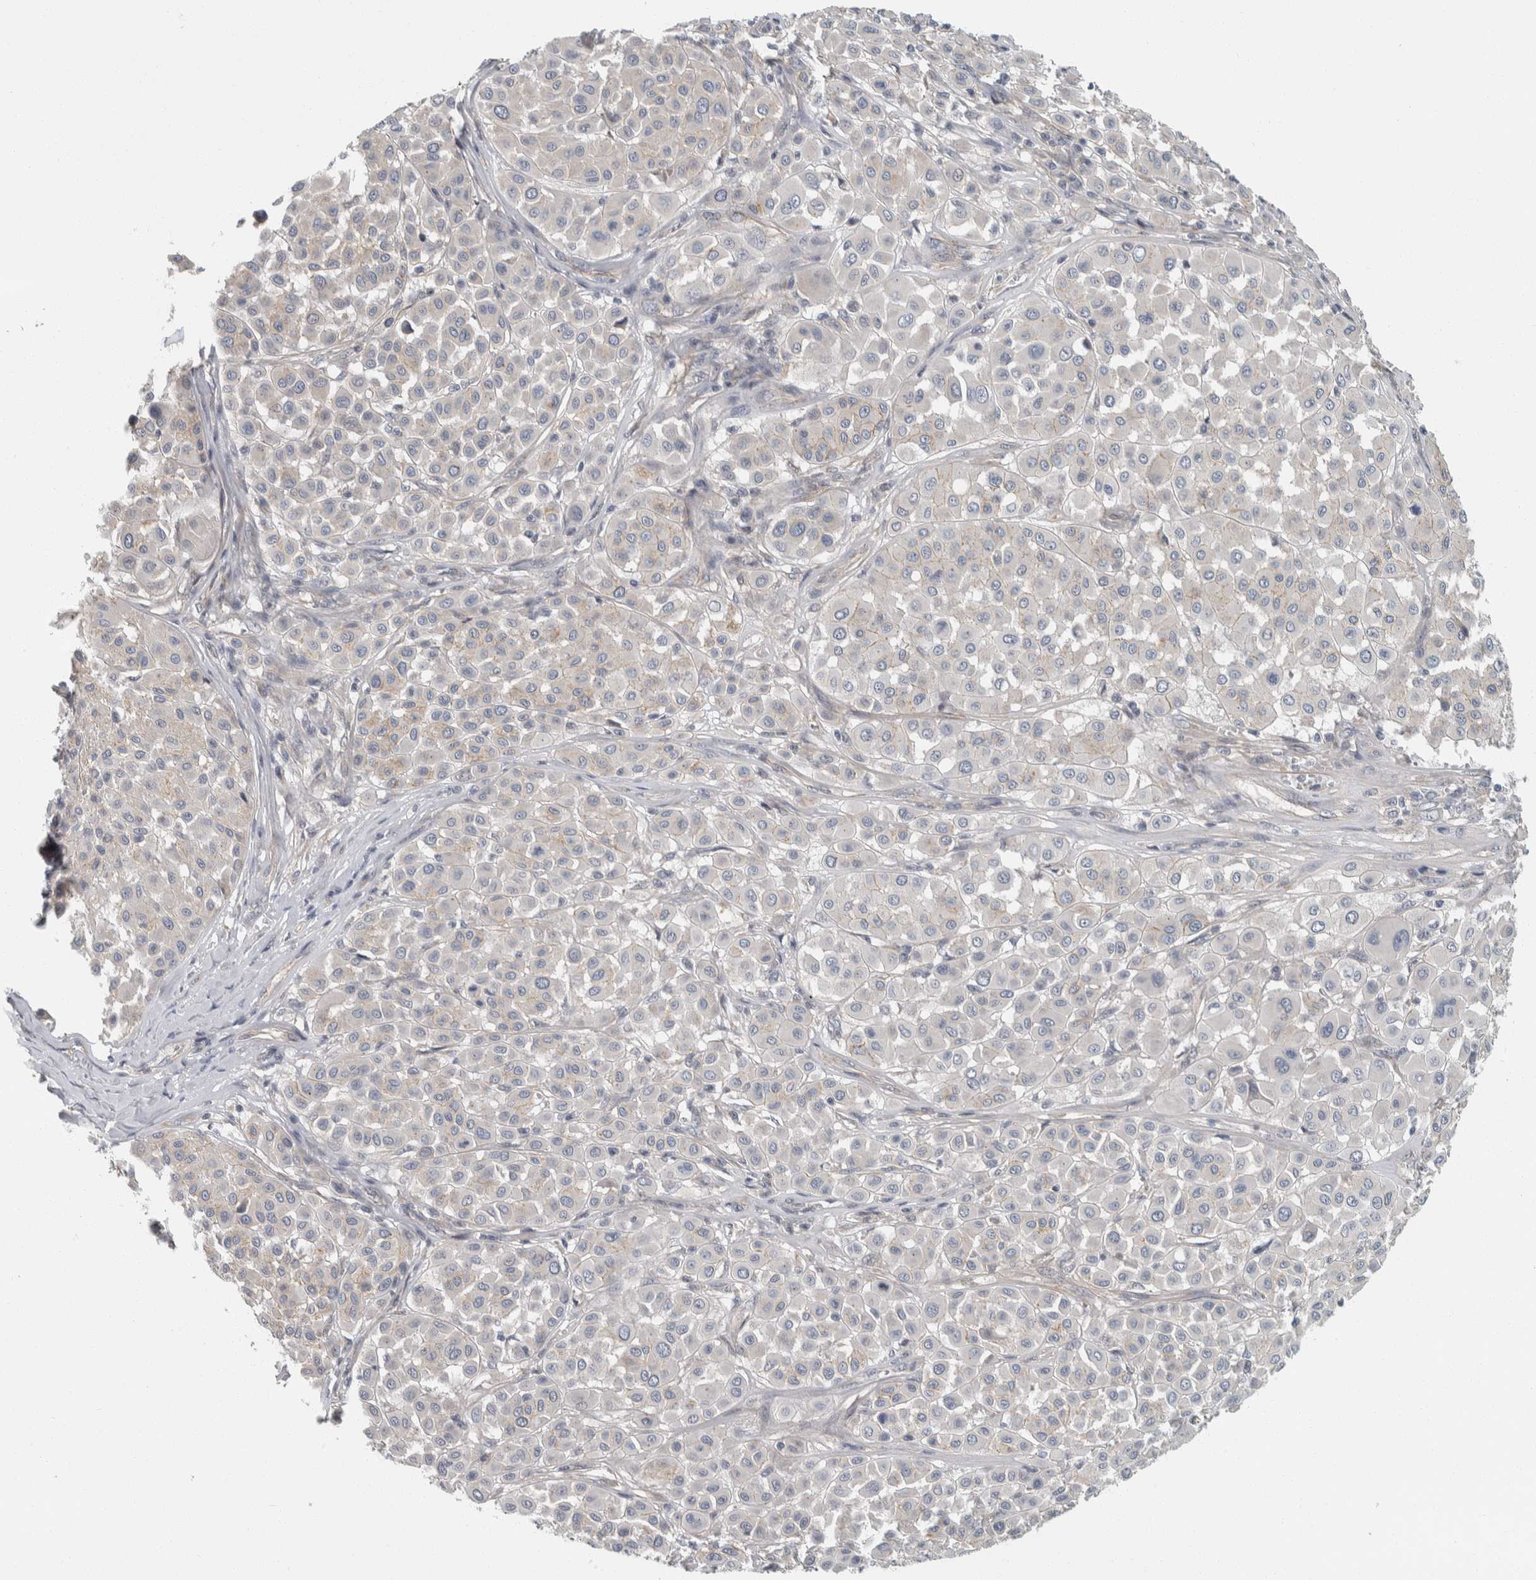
{"staining": {"intensity": "negative", "quantity": "none", "location": "none"}, "tissue": "melanoma", "cell_type": "Tumor cells", "image_type": "cancer", "snomed": [{"axis": "morphology", "description": "Malignant melanoma, Metastatic site"}, {"axis": "topography", "description": "Soft tissue"}], "caption": "Micrograph shows no significant protein staining in tumor cells of malignant melanoma (metastatic site). (DAB (3,3'-diaminobenzidine) immunohistochemistry, high magnification).", "gene": "KCNJ3", "patient": {"sex": "male", "age": 41}}